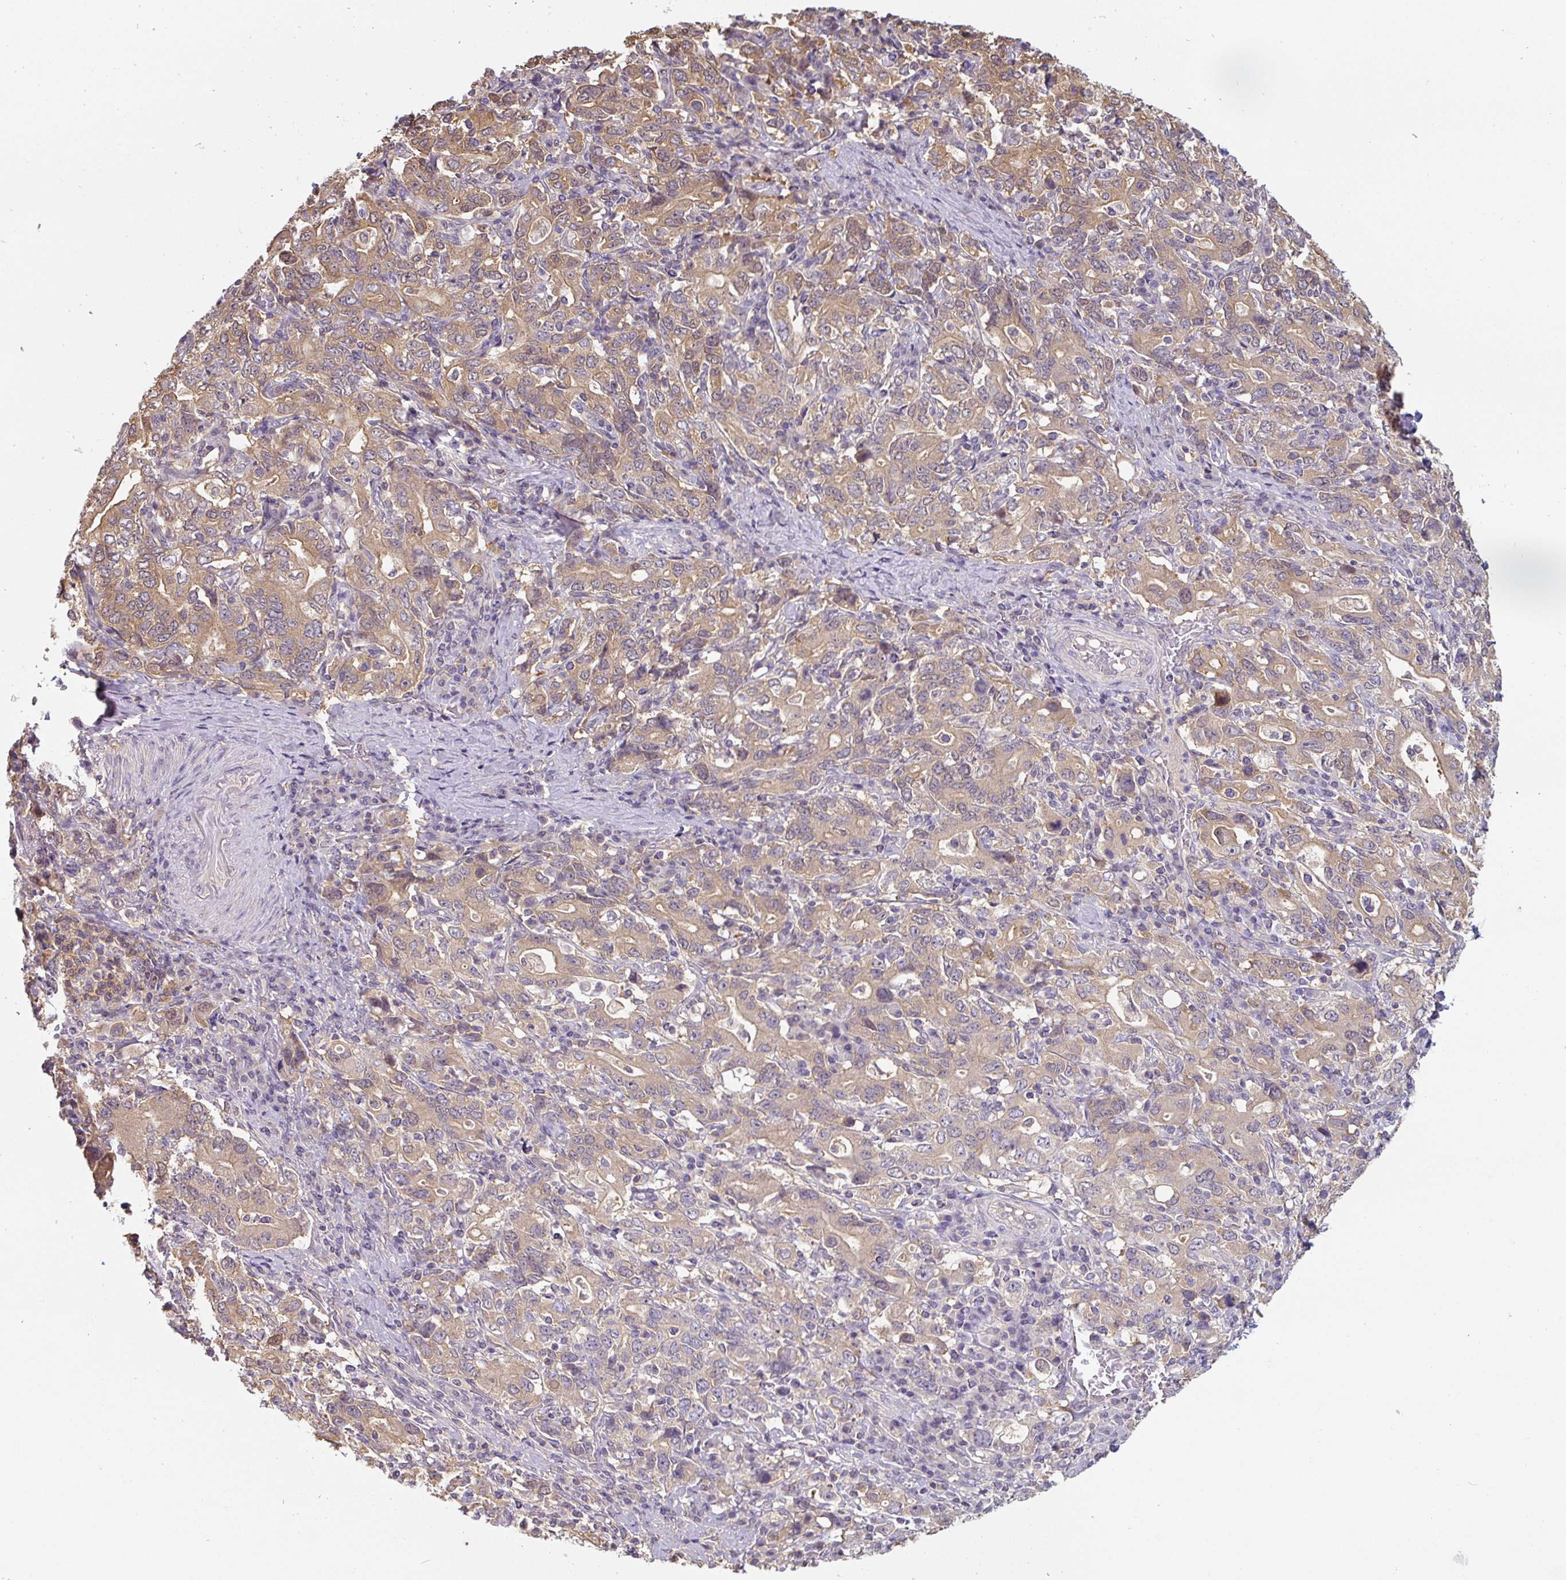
{"staining": {"intensity": "moderate", "quantity": ">75%", "location": "cytoplasmic/membranous"}, "tissue": "stomach cancer", "cell_type": "Tumor cells", "image_type": "cancer", "snomed": [{"axis": "morphology", "description": "Adenocarcinoma, NOS"}, {"axis": "topography", "description": "Stomach, upper"}, {"axis": "topography", "description": "Stomach"}], "caption": "The photomicrograph reveals a brown stain indicating the presence of a protein in the cytoplasmic/membranous of tumor cells in stomach adenocarcinoma. The protein is shown in brown color, while the nuclei are stained blue.", "gene": "ST13", "patient": {"sex": "male", "age": 62}}